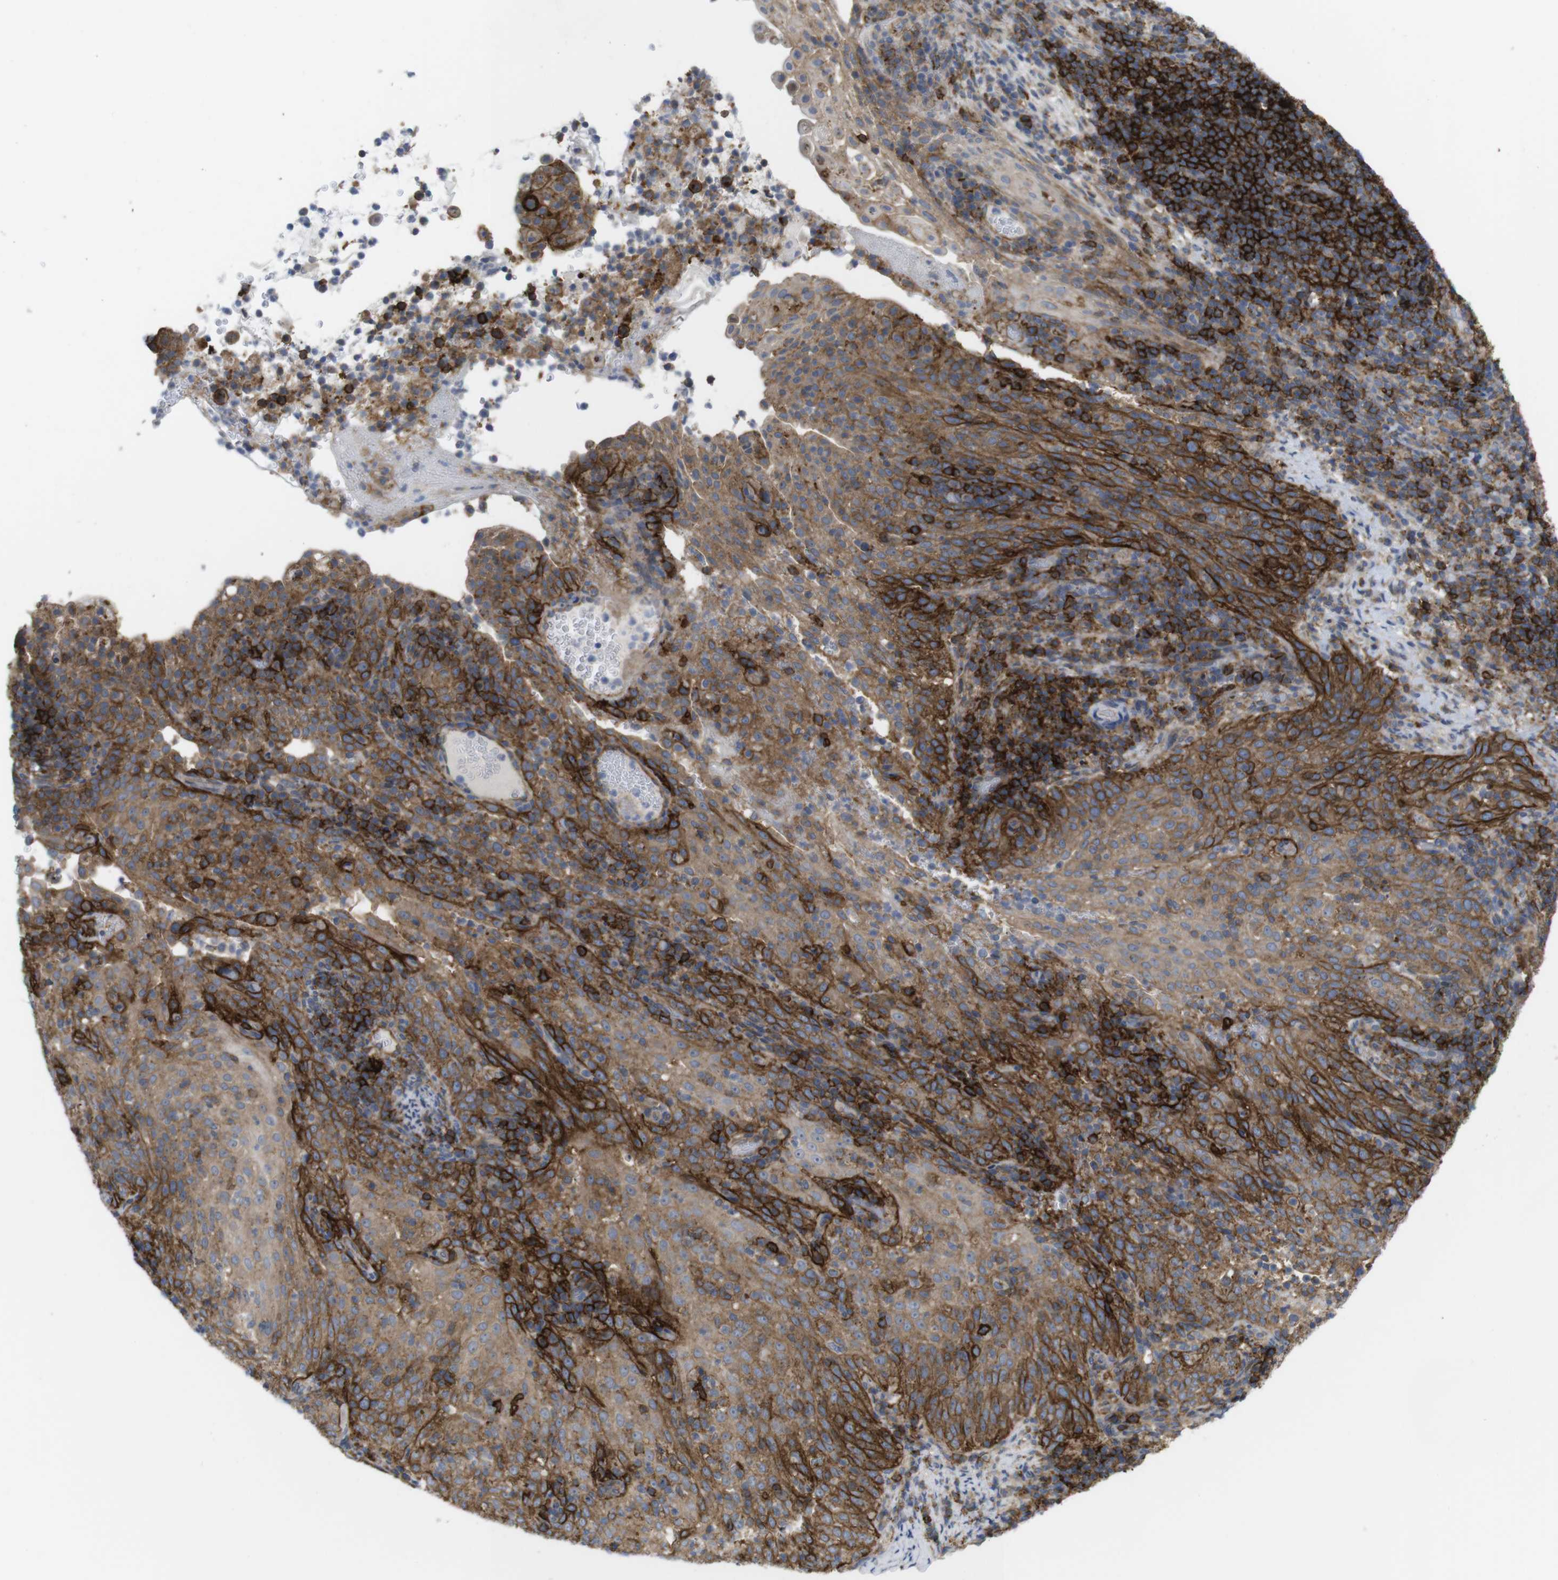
{"staining": {"intensity": "strong", "quantity": ">75%", "location": "cytoplasmic/membranous"}, "tissue": "cervical cancer", "cell_type": "Tumor cells", "image_type": "cancer", "snomed": [{"axis": "morphology", "description": "Squamous cell carcinoma, NOS"}, {"axis": "topography", "description": "Cervix"}], "caption": "Cervical squamous cell carcinoma was stained to show a protein in brown. There is high levels of strong cytoplasmic/membranous expression in approximately >75% of tumor cells.", "gene": "CCR6", "patient": {"sex": "female", "age": 51}}